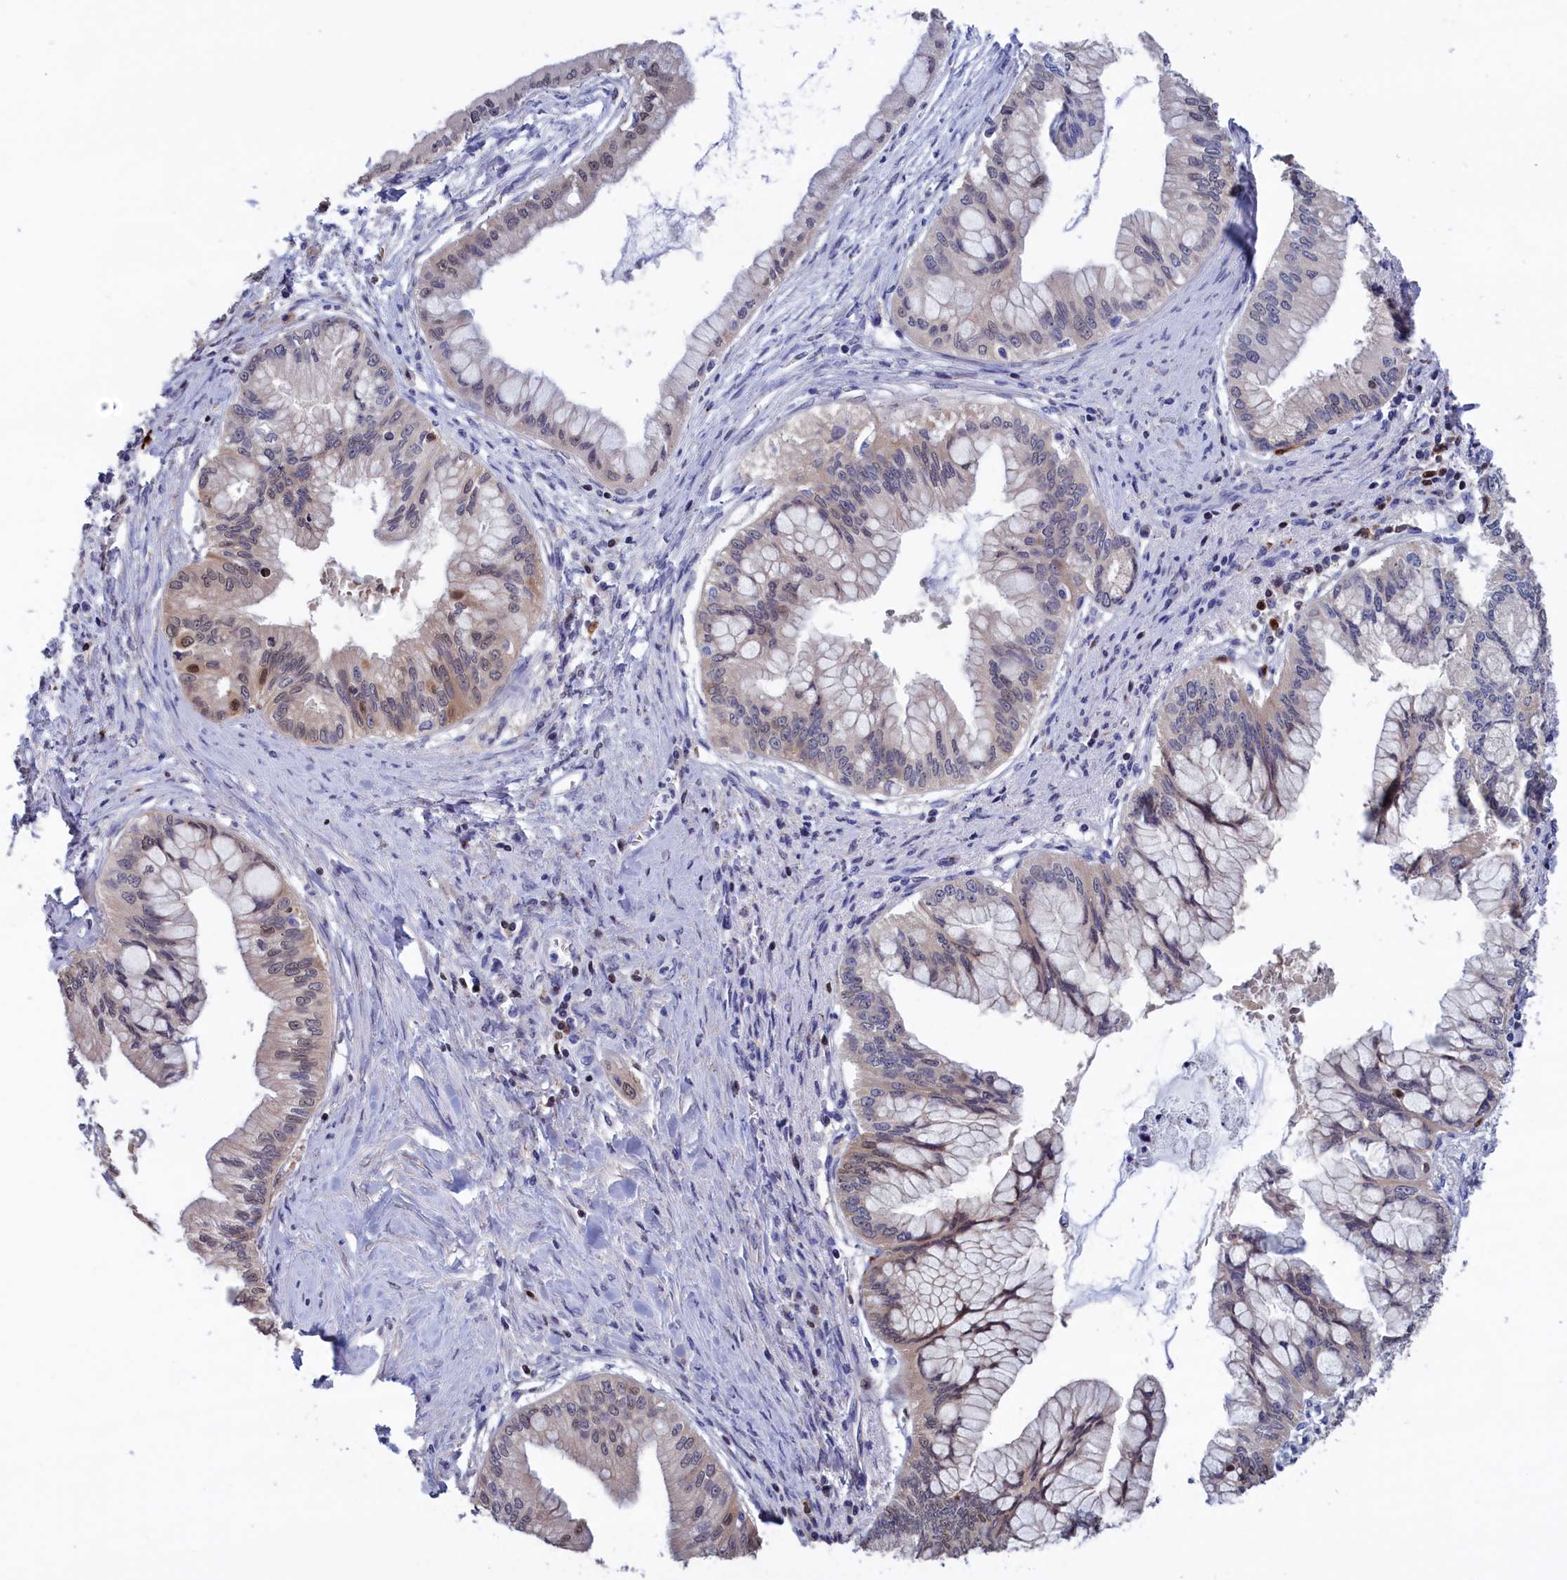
{"staining": {"intensity": "negative", "quantity": "none", "location": "none"}, "tissue": "pancreatic cancer", "cell_type": "Tumor cells", "image_type": "cancer", "snomed": [{"axis": "morphology", "description": "Adenocarcinoma, NOS"}, {"axis": "topography", "description": "Pancreas"}], "caption": "Pancreatic cancer was stained to show a protein in brown. There is no significant positivity in tumor cells. (Brightfield microscopy of DAB (3,3'-diaminobenzidine) immunohistochemistry at high magnification).", "gene": "CRIP1", "patient": {"sex": "male", "age": 46}}